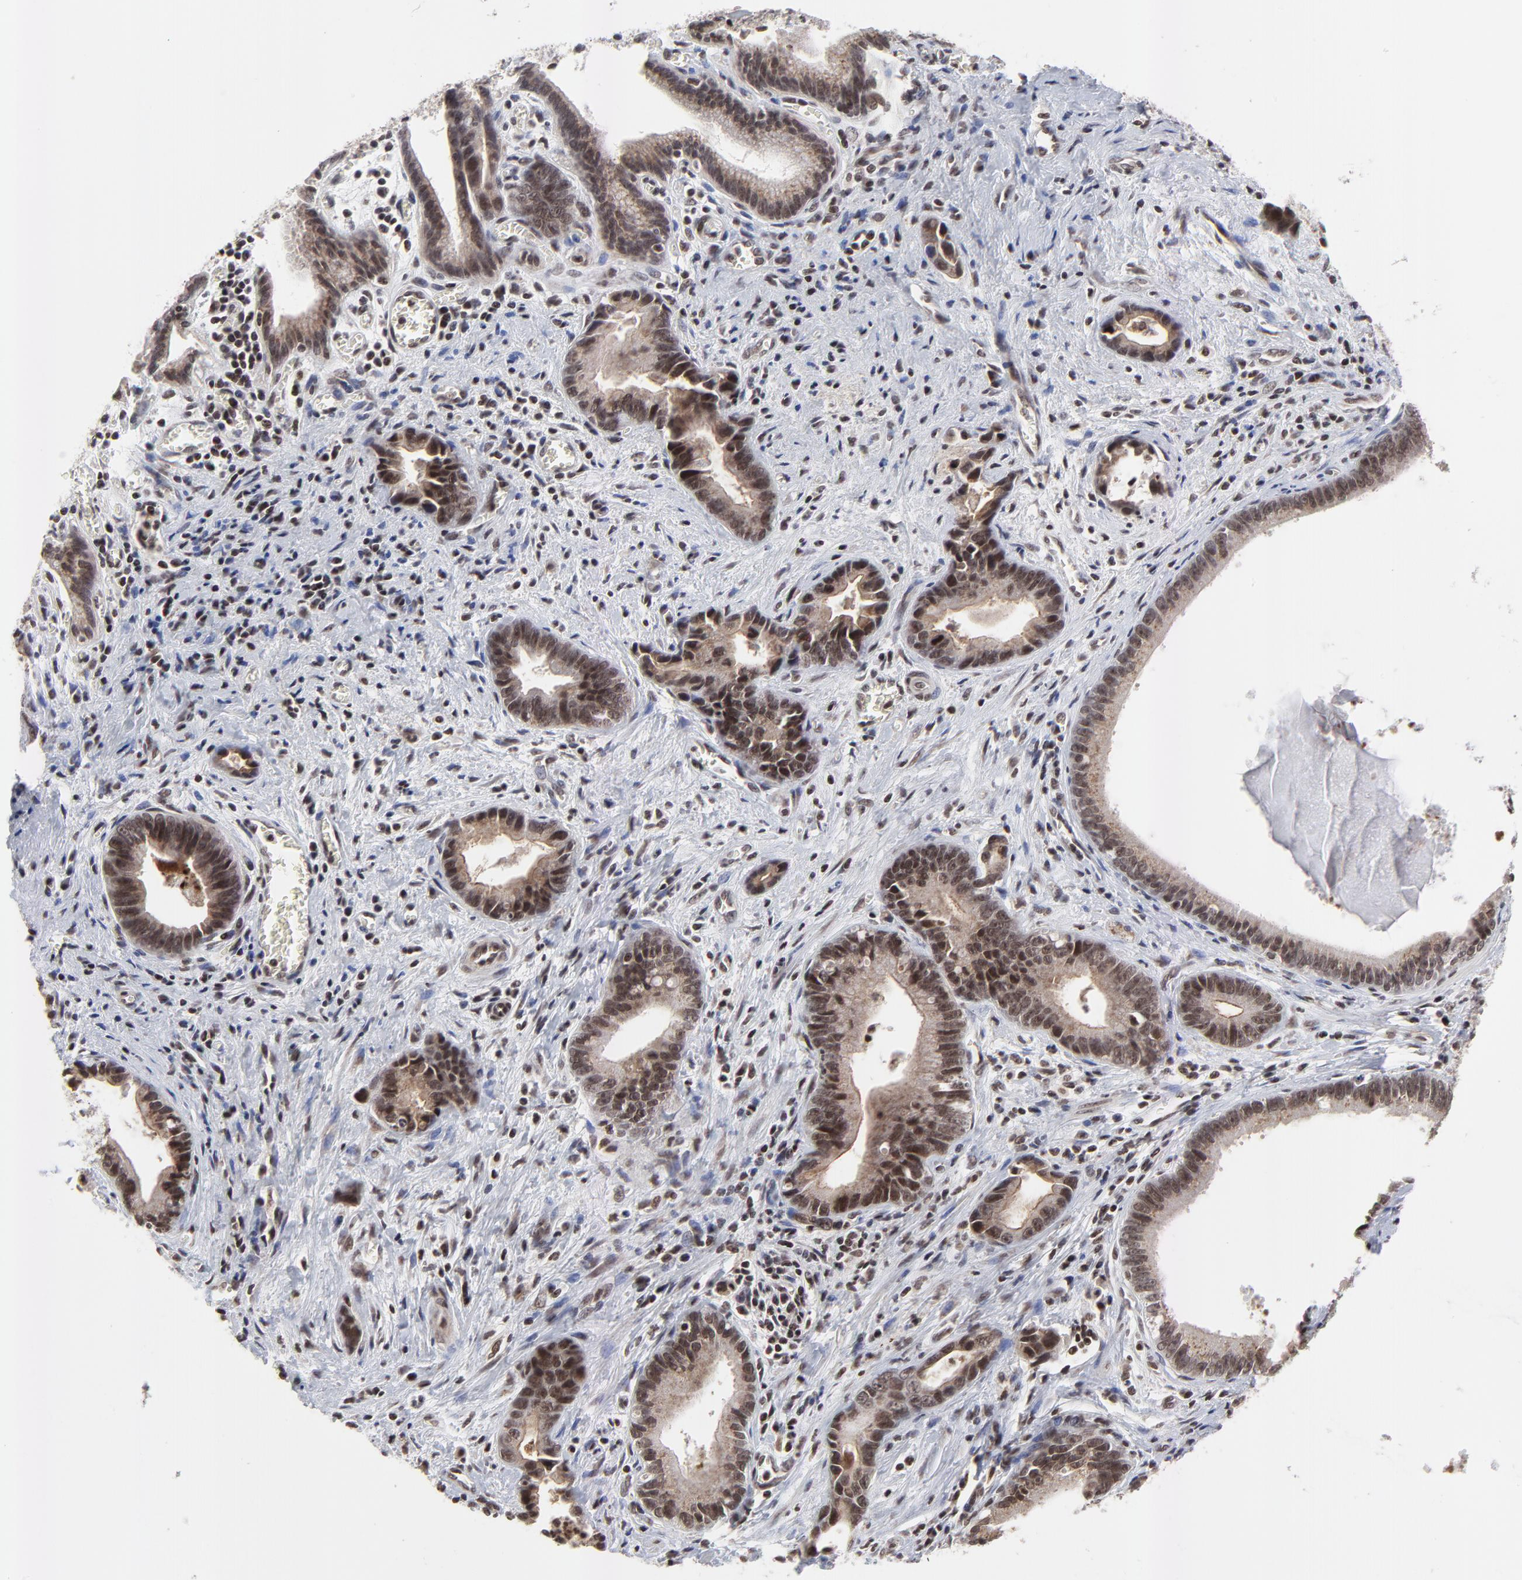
{"staining": {"intensity": "strong", "quantity": ">75%", "location": "cytoplasmic/membranous,nuclear"}, "tissue": "liver cancer", "cell_type": "Tumor cells", "image_type": "cancer", "snomed": [{"axis": "morphology", "description": "Cholangiocarcinoma"}, {"axis": "topography", "description": "Liver"}], "caption": "The micrograph exhibits a brown stain indicating the presence of a protein in the cytoplasmic/membranous and nuclear of tumor cells in liver cholangiocarcinoma. (IHC, brightfield microscopy, high magnification).", "gene": "ZNF777", "patient": {"sex": "female", "age": 55}}